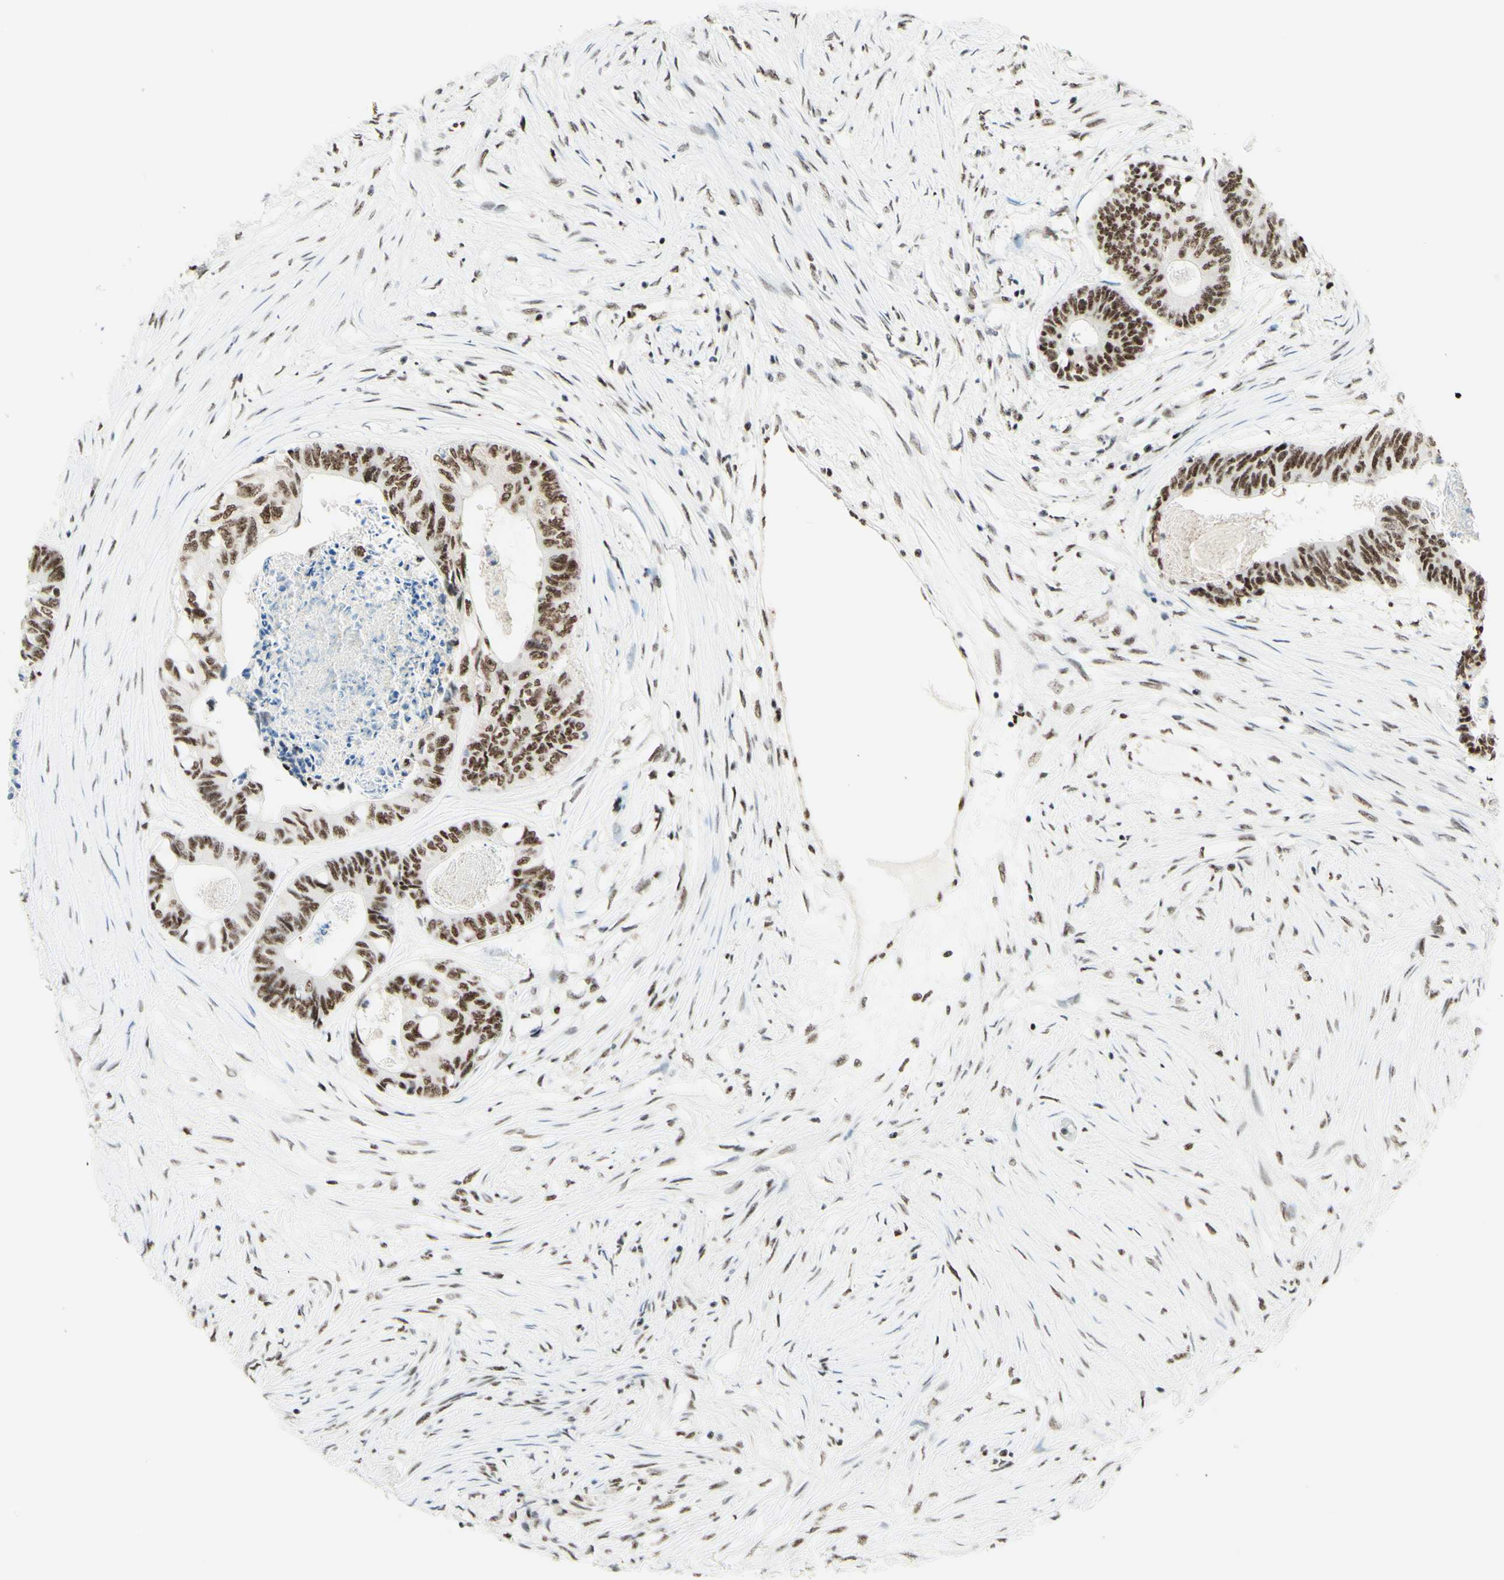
{"staining": {"intensity": "weak", "quantity": ">75%", "location": "nuclear"}, "tissue": "colorectal cancer", "cell_type": "Tumor cells", "image_type": "cancer", "snomed": [{"axis": "morphology", "description": "Adenocarcinoma, NOS"}, {"axis": "topography", "description": "Rectum"}], "caption": "The histopathology image demonstrates immunohistochemical staining of colorectal adenocarcinoma. There is weak nuclear expression is present in approximately >75% of tumor cells. (DAB (3,3'-diaminobenzidine) IHC with brightfield microscopy, high magnification).", "gene": "WTAP", "patient": {"sex": "male", "age": 63}}